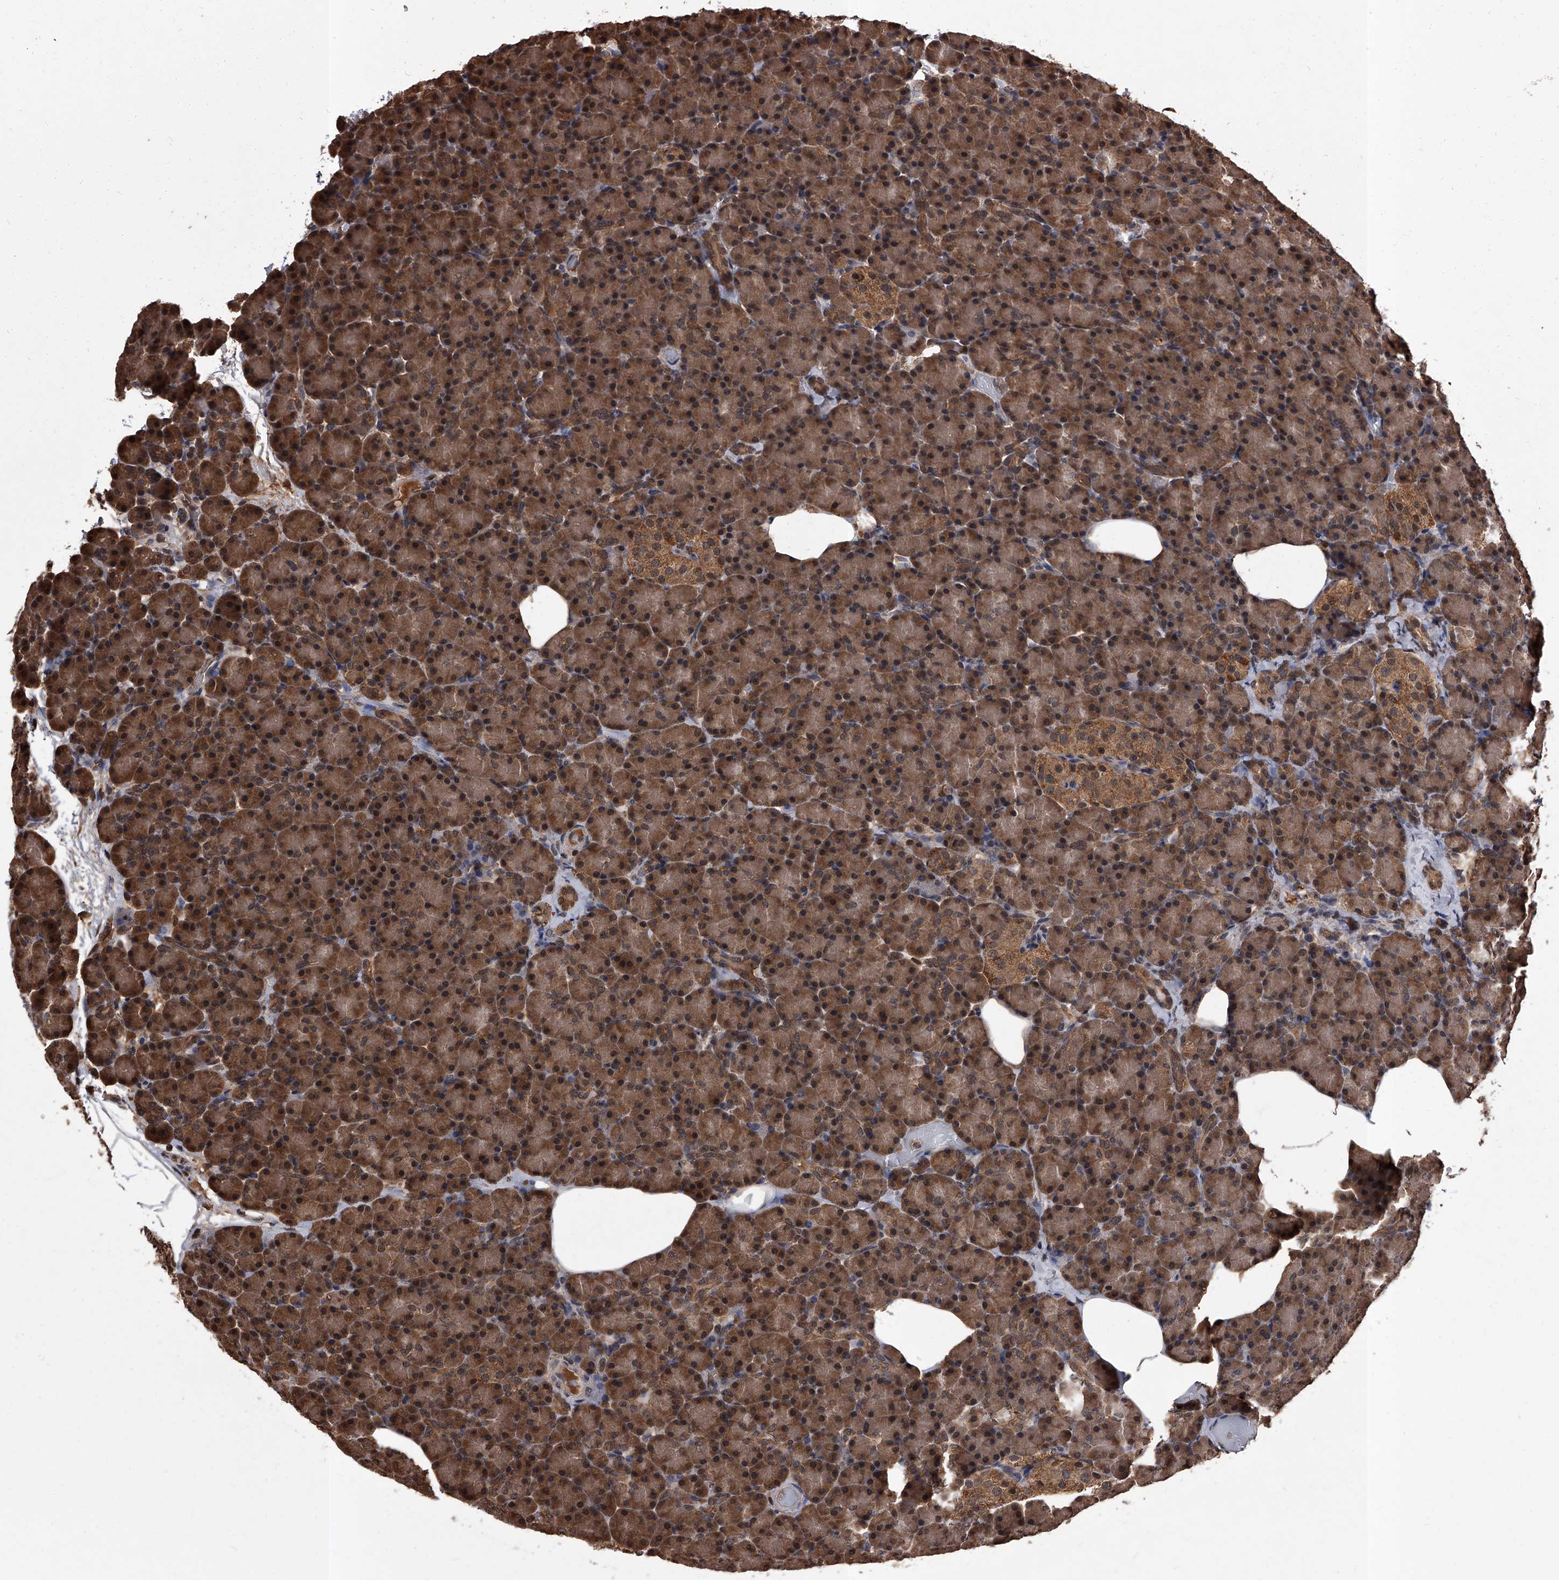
{"staining": {"intensity": "moderate", "quantity": ">75%", "location": "cytoplasmic/membranous"}, "tissue": "pancreas", "cell_type": "Exocrine glandular cells", "image_type": "normal", "snomed": [{"axis": "morphology", "description": "Normal tissue, NOS"}, {"axis": "topography", "description": "Pancreas"}], "caption": "Moderate cytoplasmic/membranous protein expression is appreciated in approximately >75% of exocrine glandular cells in pancreas. Nuclei are stained in blue.", "gene": "SLC18B1", "patient": {"sex": "female", "age": 43}}